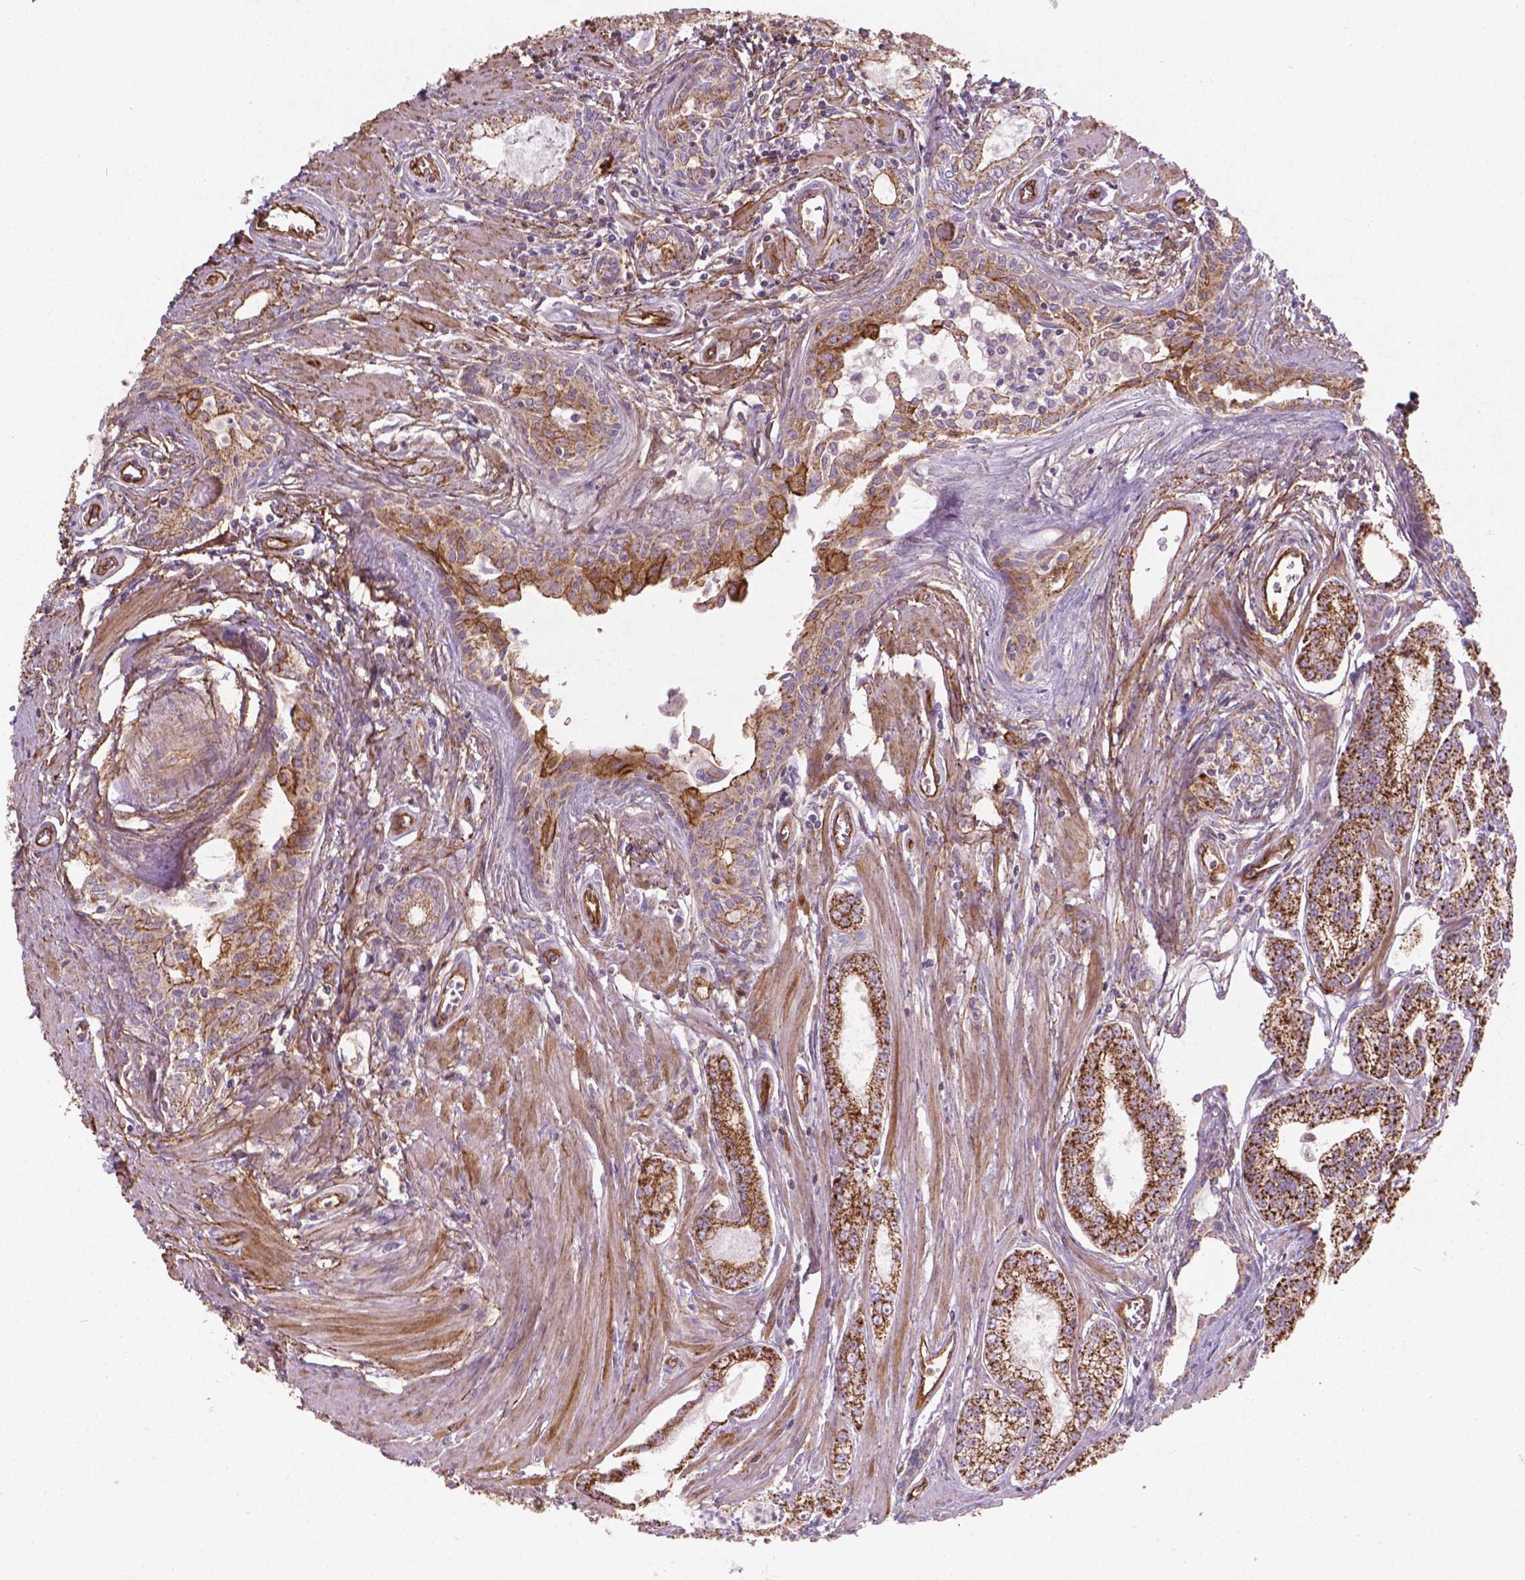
{"staining": {"intensity": "strong", "quantity": ">75%", "location": "cytoplasmic/membranous"}, "tissue": "prostate cancer", "cell_type": "Tumor cells", "image_type": "cancer", "snomed": [{"axis": "morphology", "description": "Adenocarcinoma, NOS"}, {"axis": "topography", "description": "Prostate"}], "caption": "Tumor cells reveal high levels of strong cytoplasmic/membranous staining in approximately >75% of cells in human prostate cancer.", "gene": "TCAF1", "patient": {"sex": "male", "age": 71}}